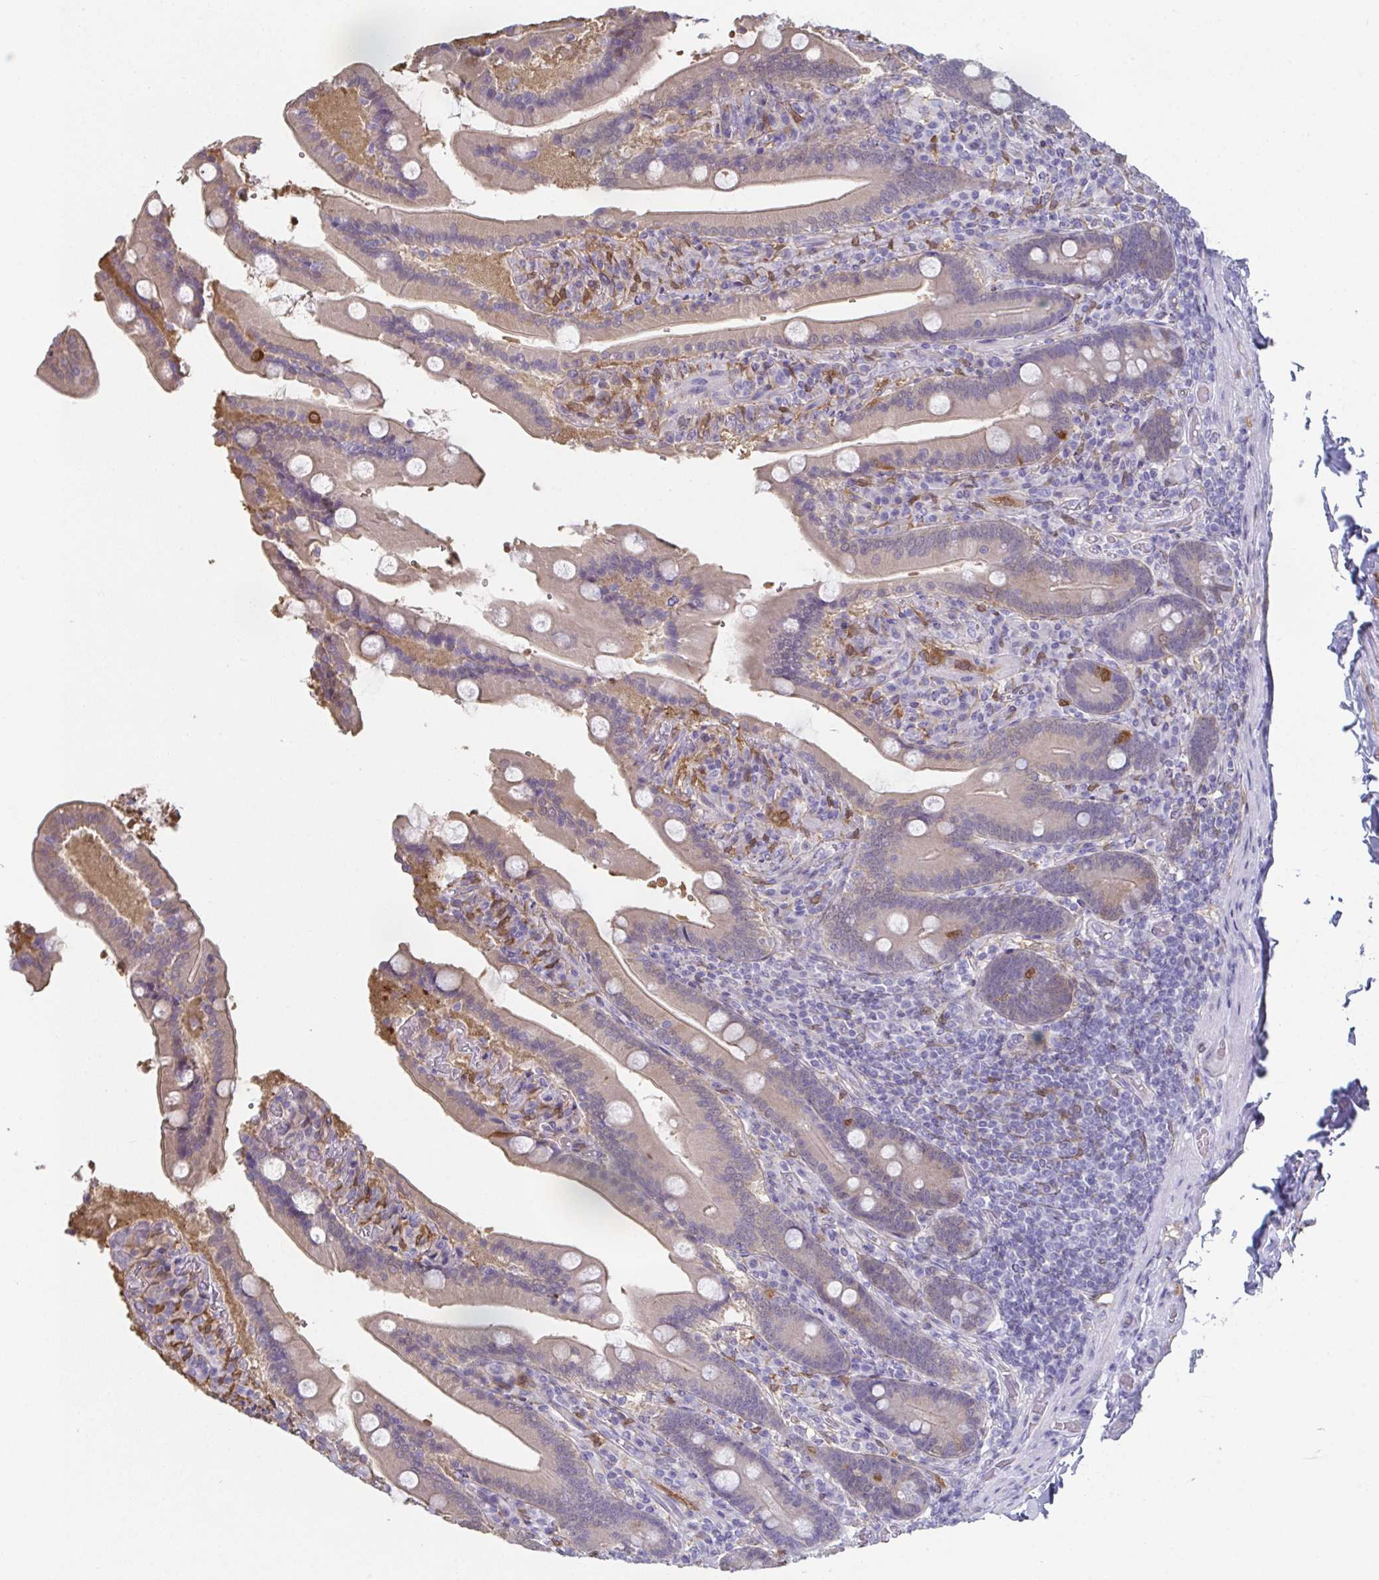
{"staining": {"intensity": "weak", "quantity": "<25%", "location": "cytoplasmic/membranous"}, "tissue": "duodenum", "cell_type": "Glandular cells", "image_type": "normal", "snomed": [{"axis": "morphology", "description": "Normal tissue, NOS"}, {"axis": "topography", "description": "Duodenum"}], "caption": "This photomicrograph is of normal duodenum stained with immunohistochemistry to label a protein in brown with the nuclei are counter-stained blue. There is no expression in glandular cells. (DAB (3,3'-diaminobenzidine) immunohistochemistry visualized using brightfield microscopy, high magnification).", "gene": "RBP1", "patient": {"sex": "female", "age": 62}}